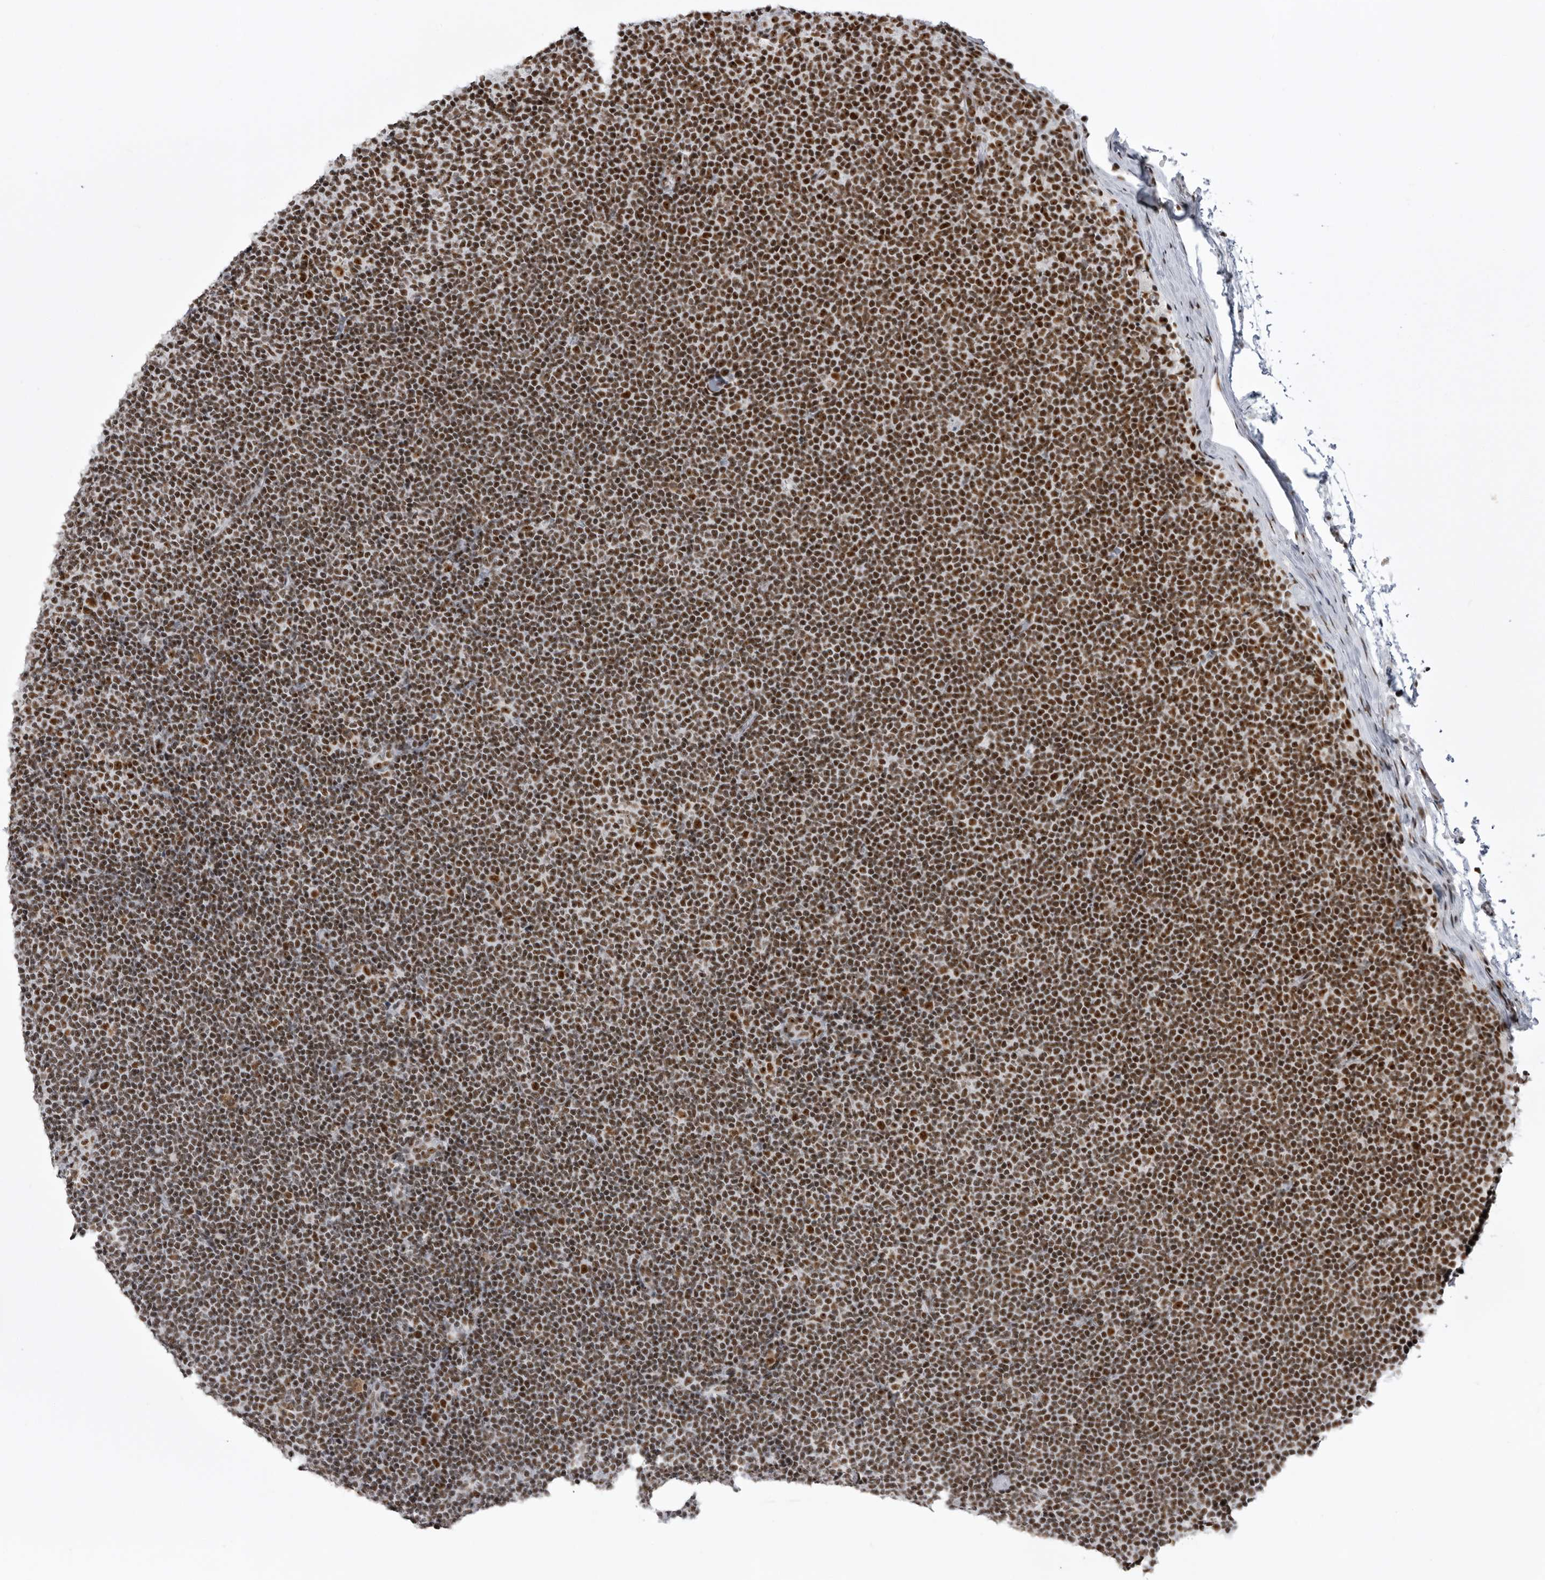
{"staining": {"intensity": "strong", "quantity": ">75%", "location": "nuclear"}, "tissue": "lymphoma", "cell_type": "Tumor cells", "image_type": "cancer", "snomed": [{"axis": "morphology", "description": "Malignant lymphoma, non-Hodgkin's type, Low grade"}, {"axis": "topography", "description": "Lymph node"}], "caption": "Low-grade malignant lymphoma, non-Hodgkin's type stained with a protein marker demonstrates strong staining in tumor cells.", "gene": "DHX9", "patient": {"sex": "female", "age": 53}}